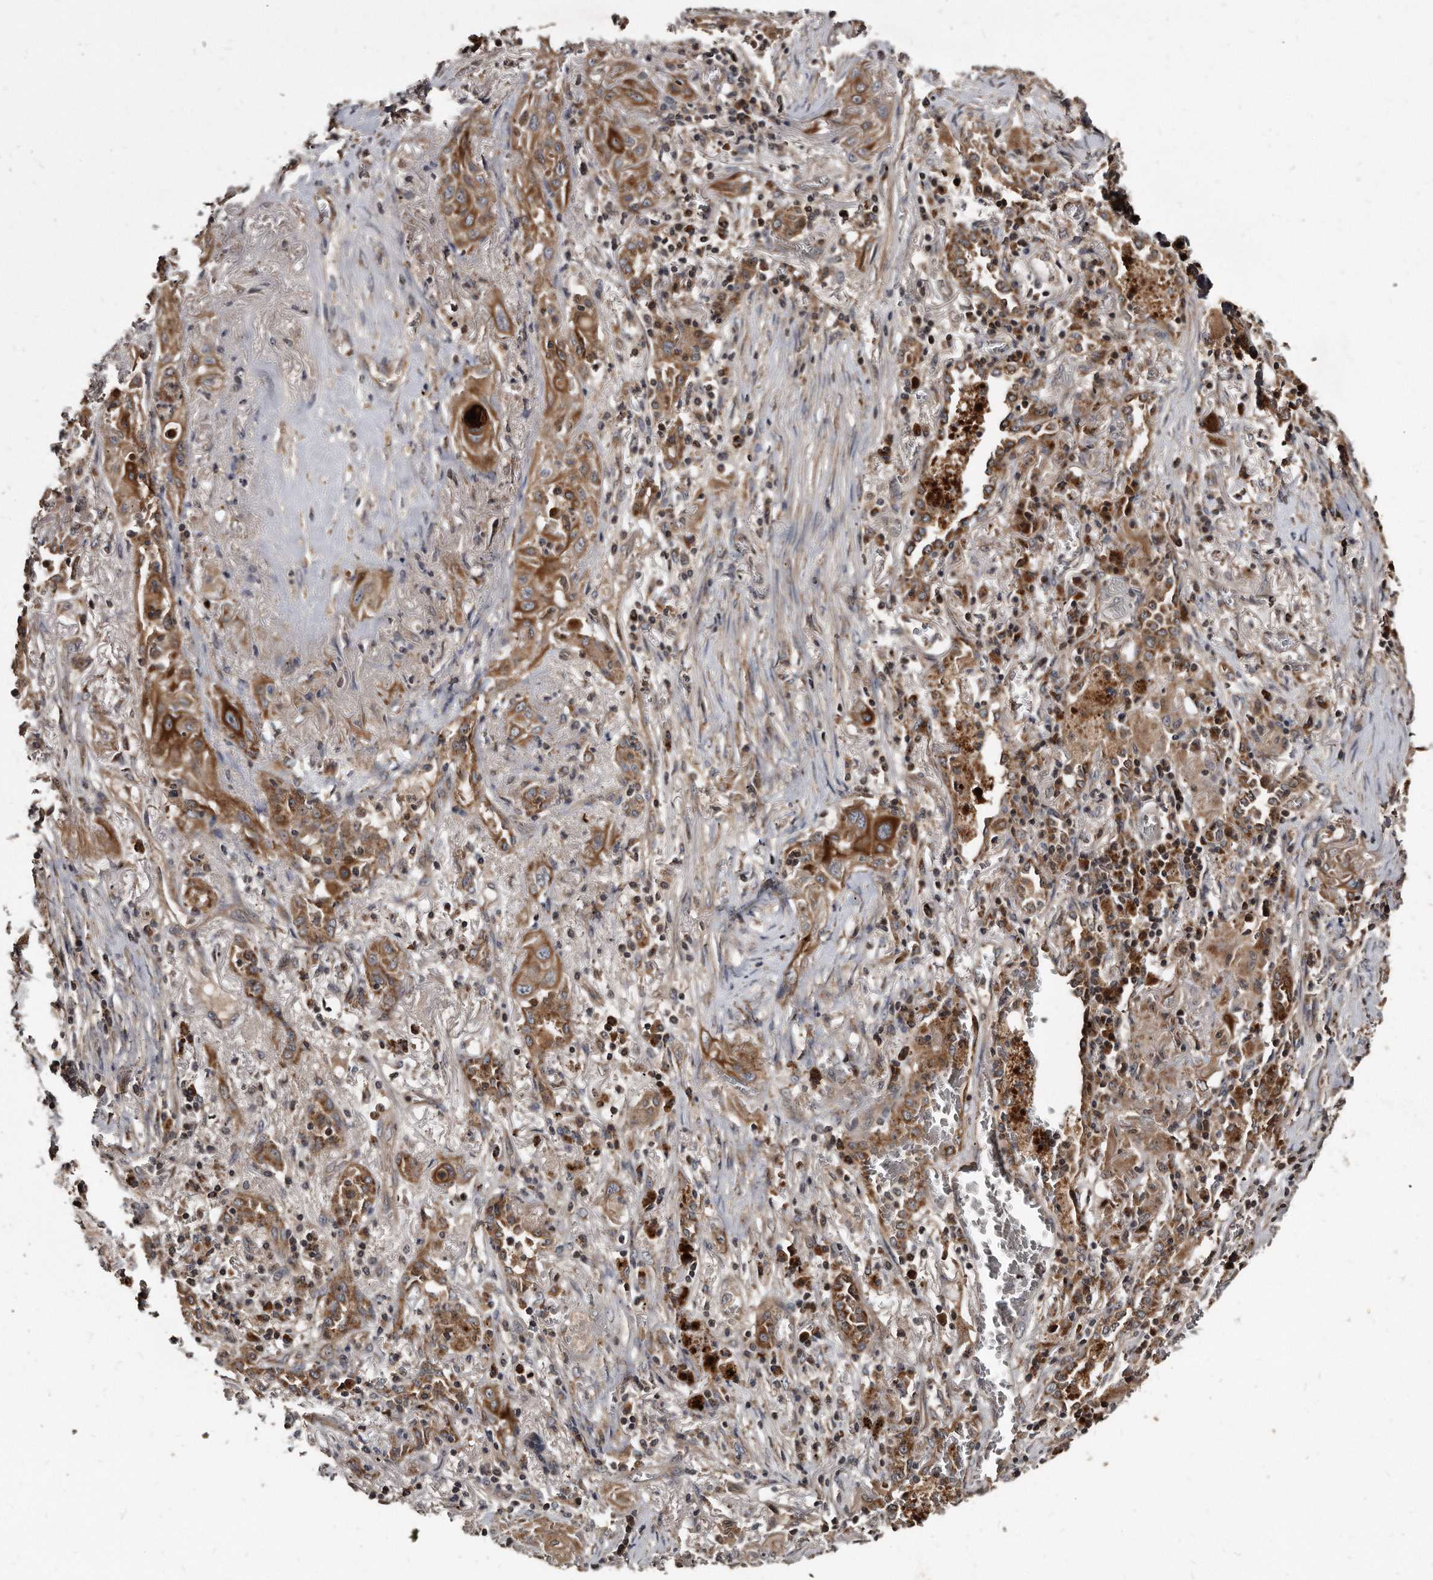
{"staining": {"intensity": "moderate", "quantity": ">75%", "location": "cytoplasmic/membranous"}, "tissue": "lung cancer", "cell_type": "Tumor cells", "image_type": "cancer", "snomed": [{"axis": "morphology", "description": "Squamous cell carcinoma, NOS"}, {"axis": "topography", "description": "Lung"}], "caption": "Lung cancer stained with DAB immunohistochemistry (IHC) exhibits medium levels of moderate cytoplasmic/membranous staining in about >75% of tumor cells.", "gene": "FAM136A", "patient": {"sex": "female", "age": 47}}